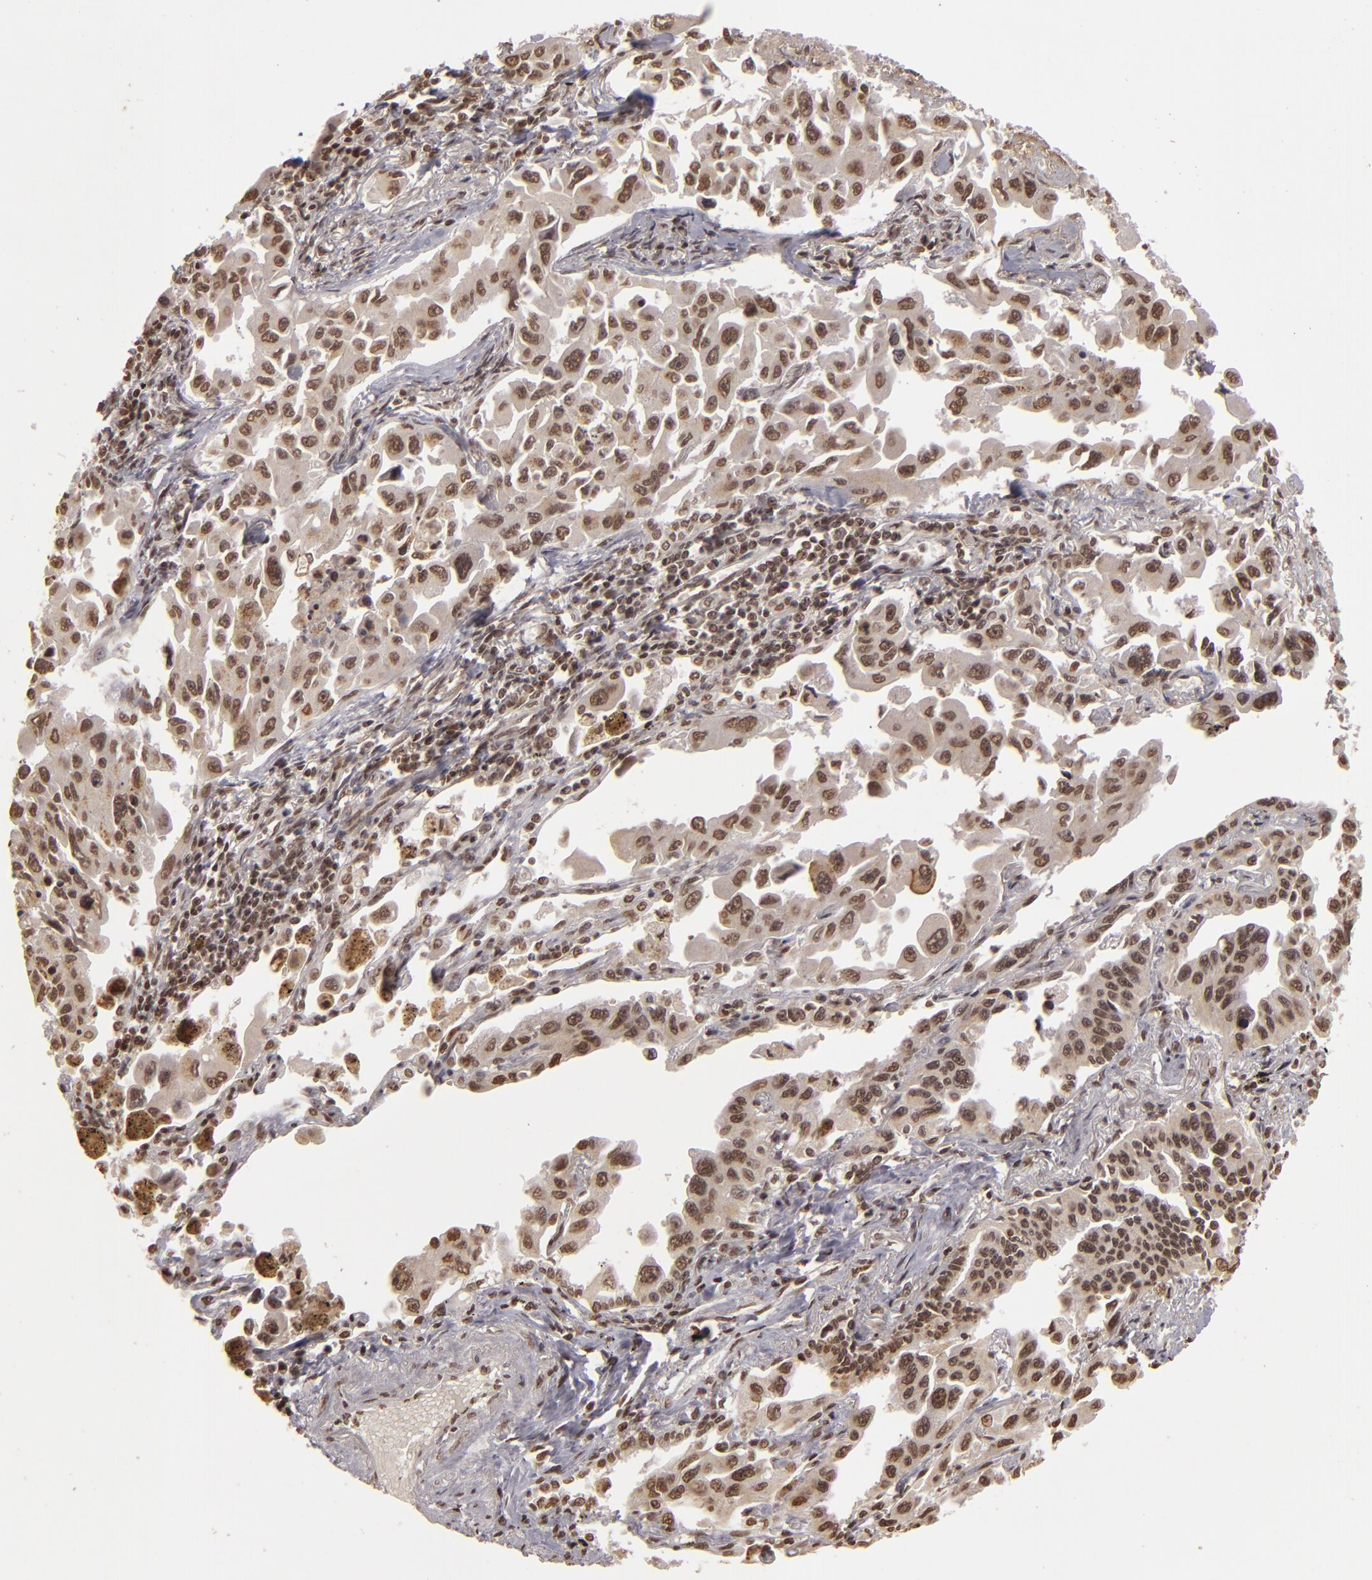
{"staining": {"intensity": "moderate", "quantity": ">75%", "location": "nuclear"}, "tissue": "lung cancer", "cell_type": "Tumor cells", "image_type": "cancer", "snomed": [{"axis": "morphology", "description": "Adenocarcinoma, NOS"}, {"axis": "topography", "description": "Lung"}], "caption": "This is an image of IHC staining of lung cancer (adenocarcinoma), which shows moderate staining in the nuclear of tumor cells.", "gene": "CUL3", "patient": {"sex": "male", "age": 64}}